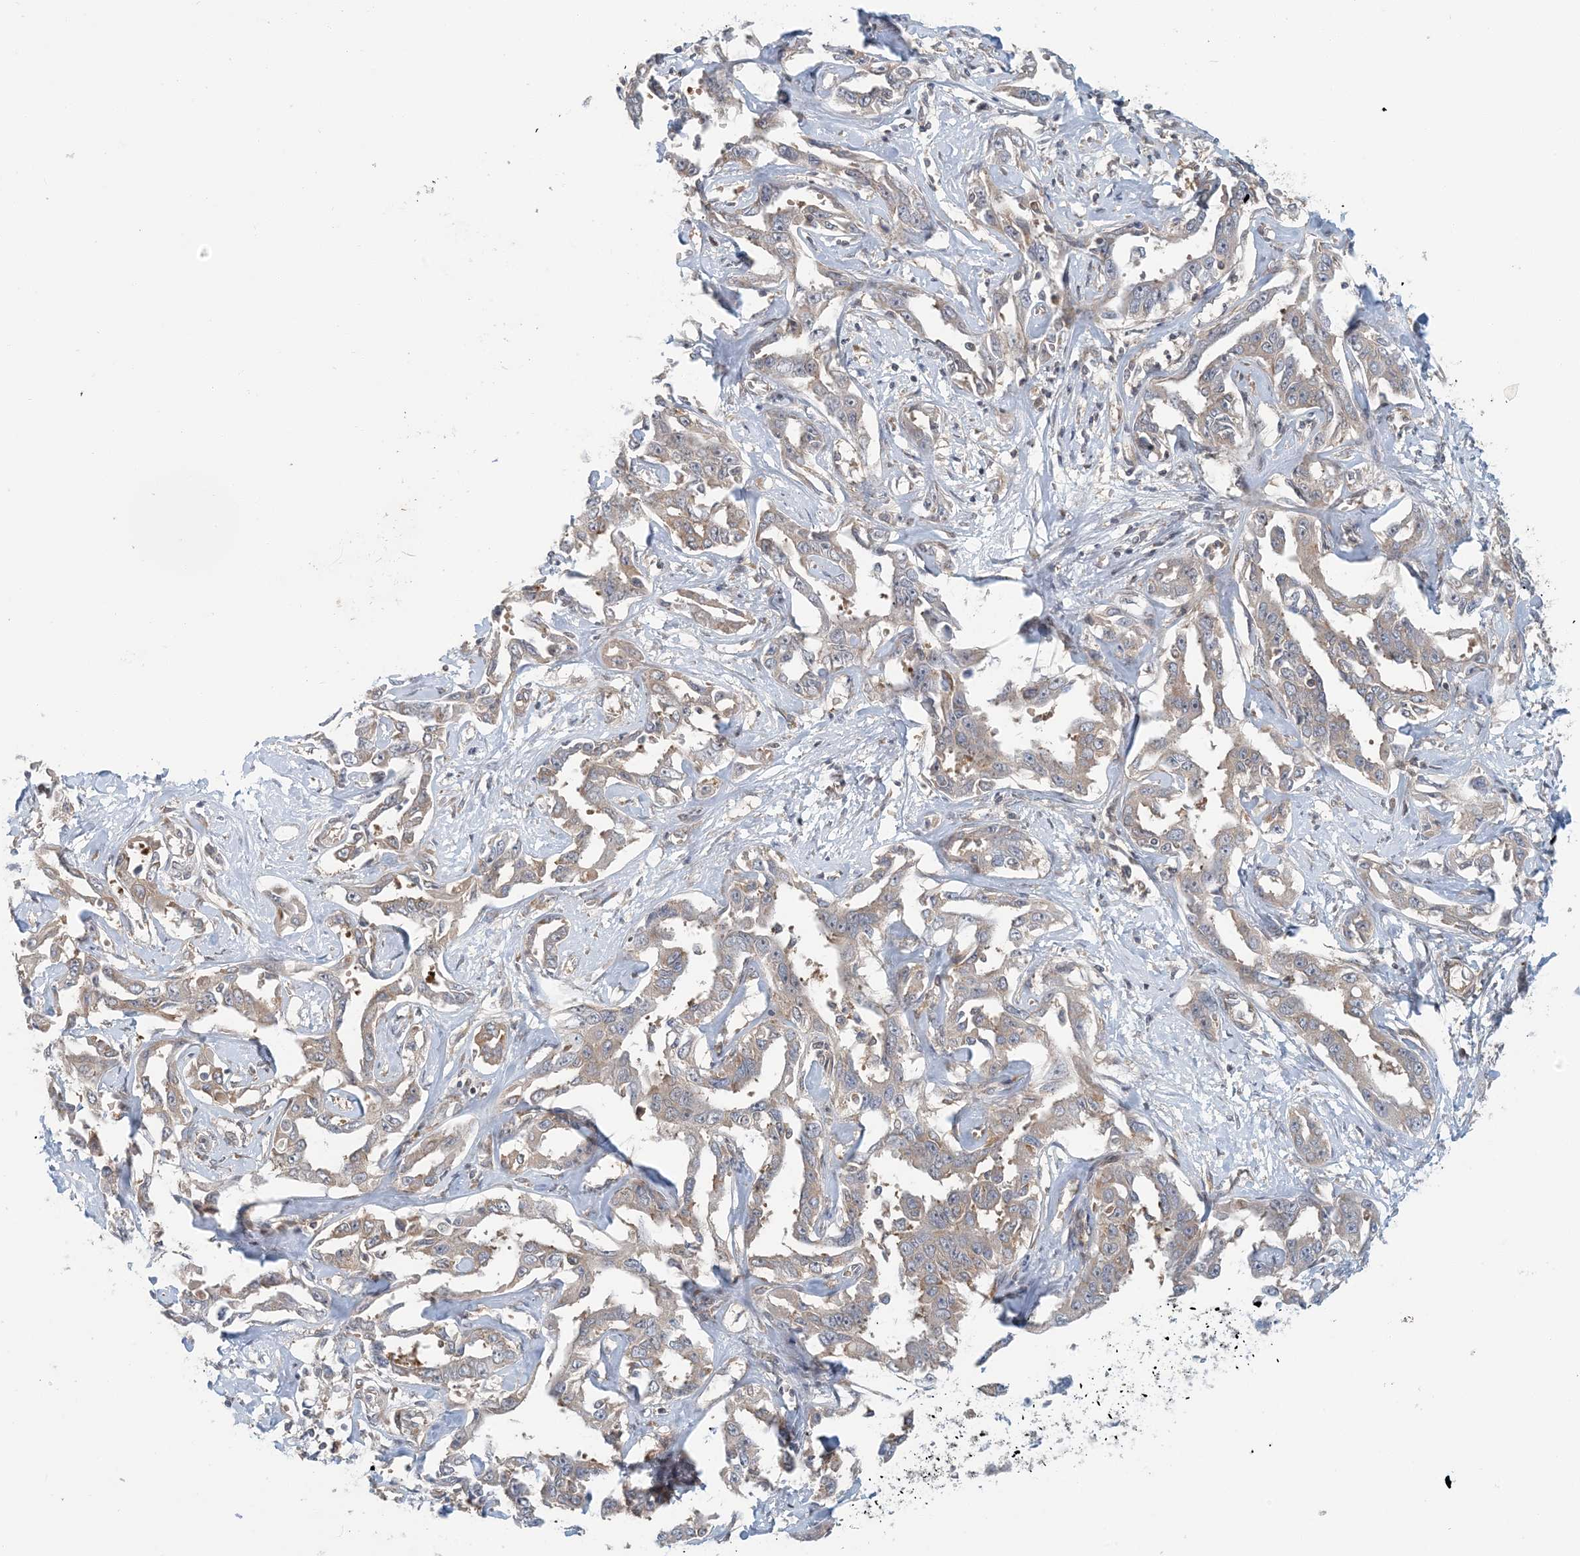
{"staining": {"intensity": "weak", "quantity": "25%-75%", "location": "cytoplasmic/membranous"}, "tissue": "liver cancer", "cell_type": "Tumor cells", "image_type": "cancer", "snomed": [{"axis": "morphology", "description": "Cholangiocarcinoma"}, {"axis": "topography", "description": "Liver"}], "caption": "Liver cancer stained for a protein (brown) displays weak cytoplasmic/membranous positive positivity in approximately 25%-75% of tumor cells.", "gene": "ATP13A2", "patient": {"sex": "male", "age": 59}}